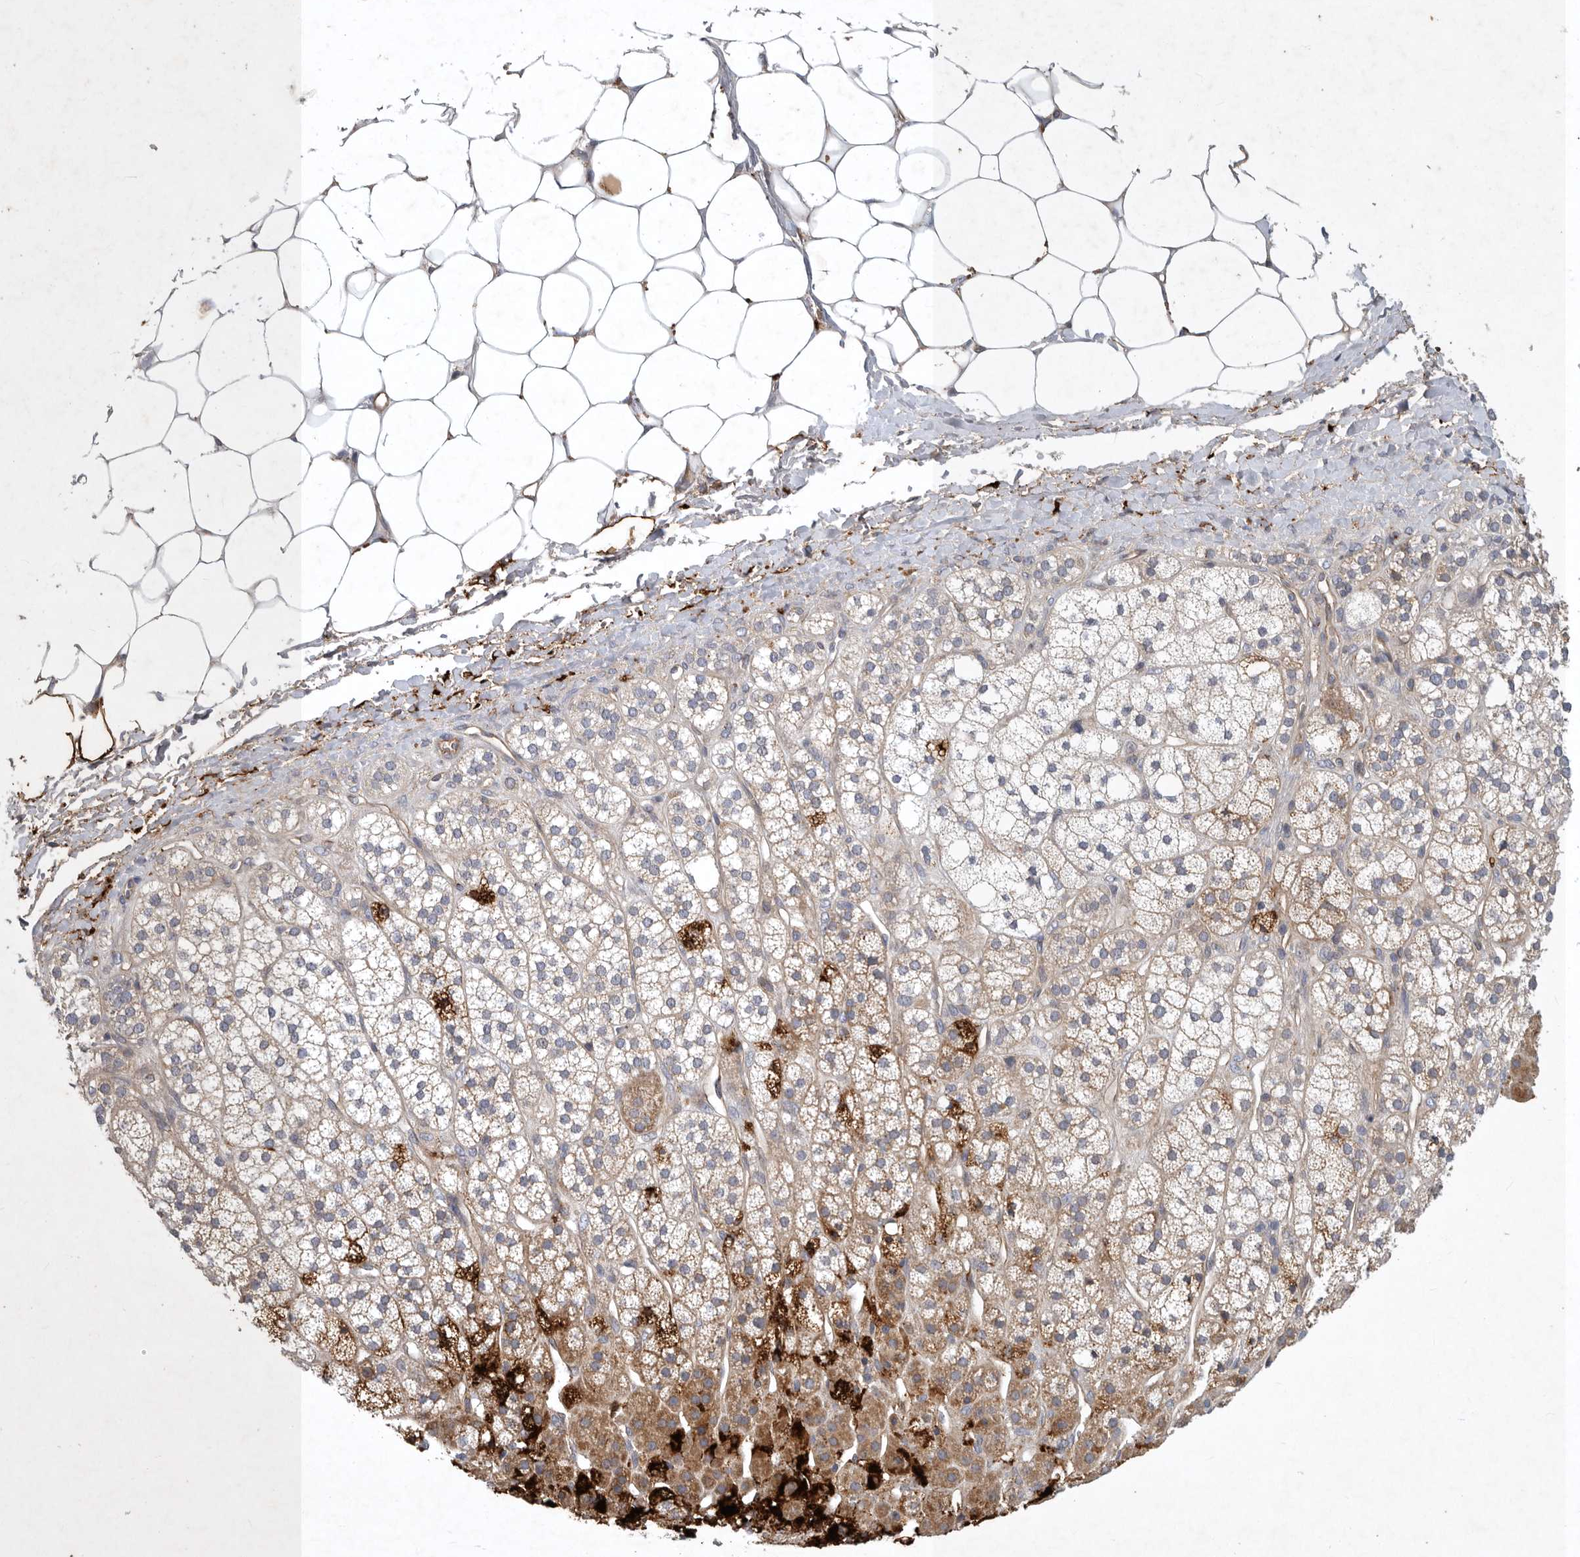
{"staining": {"intensity": "moderate", "quantity": ">75%", "location": "cytoplasmic/membranous"}, "tissue": "adrenal gland", "cell_type": "Glandular cells", "image_type": "normal", "snomed": [{"axis": "morphology", "description": "Normal tissue, NOS"}, {"axis": "topography", "description": "Adrenal gland"}], "caption": "Immunohistochemical staining of unremarkable human adrenal gland exhibits medium levels of moderate cytoplasmic/membranous staining in approximately >75% of glandular cells.", "gene": "MLPH", "patient": {"sex": "male", "age": 56}}